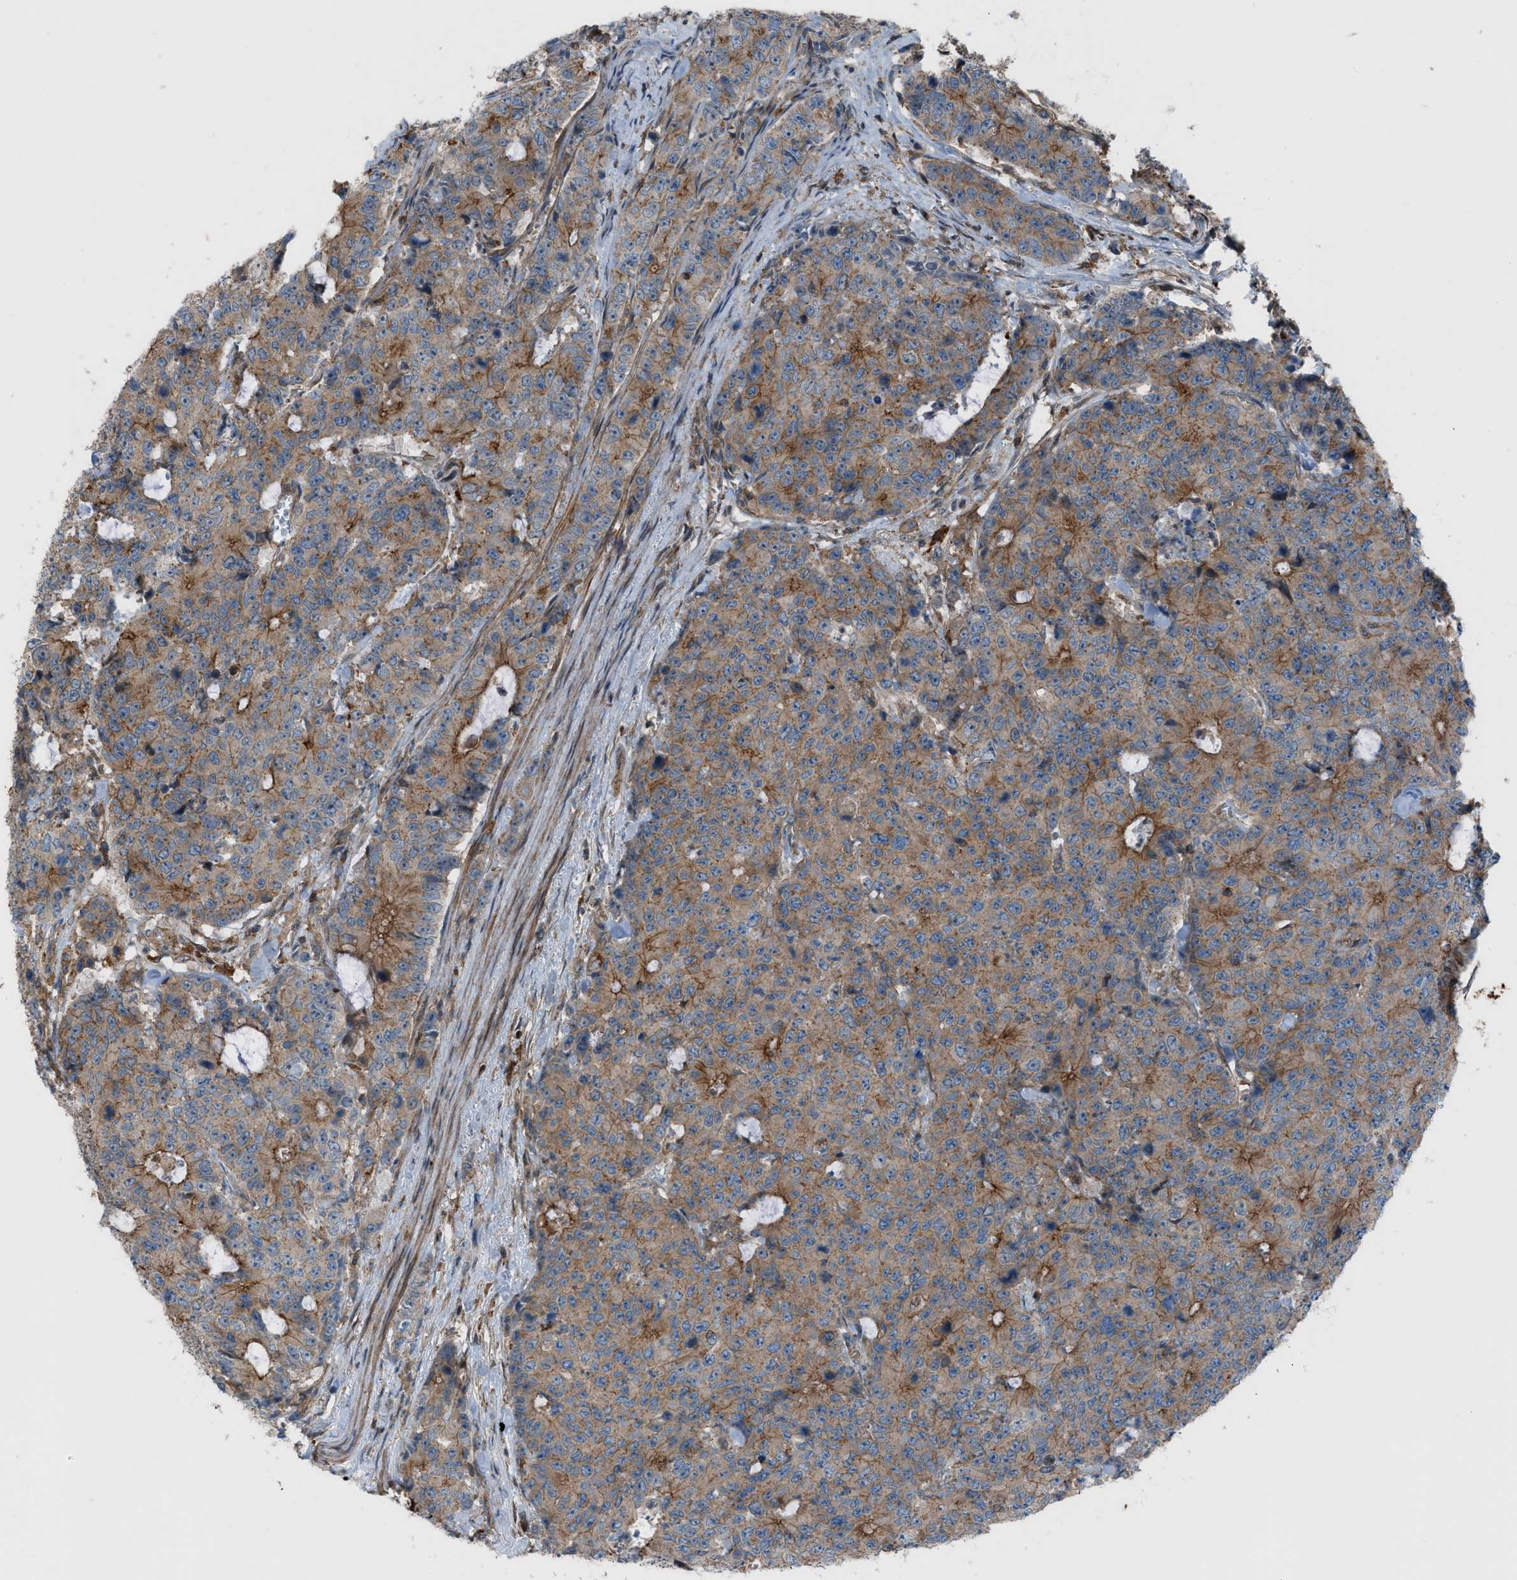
{"staining": {"intensity": "moderate", "quantity": "25%-75%", "location": "cytoplasmic/membranous"}, "tissue": "colorectal cancer", "cell_type": "Tumor cells", "image_type": "cancer", "snomed": [{"axis": "morphology", "description": "Adenocarcinoma, NOS"}, {"axis": "topography", "description": "Colon"}], "caption": "This image displays IHC staining of human adenocarcinoma (colorectal), with medium moderate cytoplasmic/membranous positivity in about 25%-75% of tumor cells.", "gene": "DYRK1A", "patient": {"sex": "female", "age": 86}}